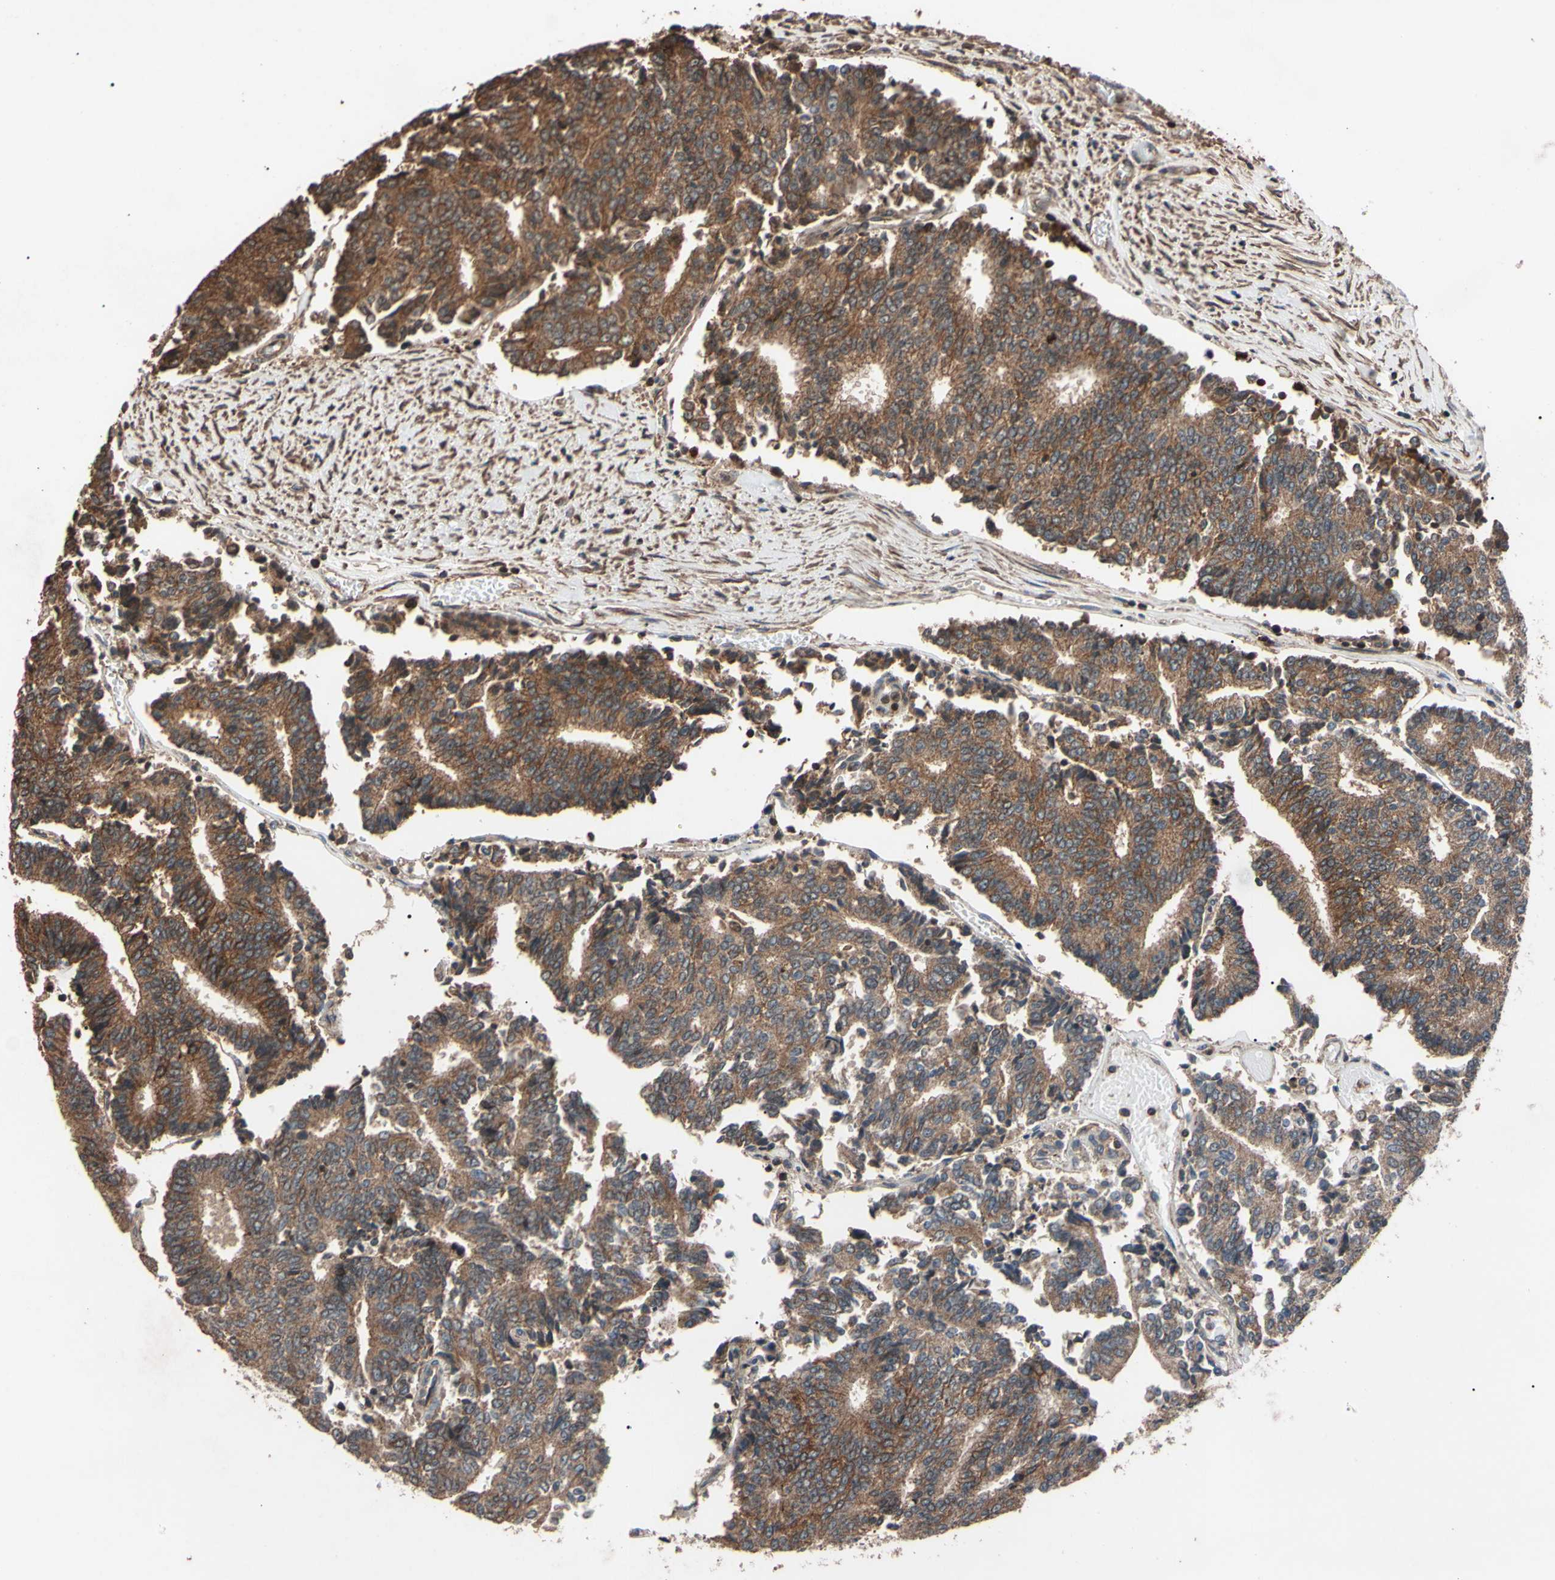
{"staining": {"intensity": "moderate", "quantity": "25%-75%", "location": "cytoplasmic/membranous"}, "tissue": "prostate cancer", "cell_type": "Tumor cells", "image_type": "cancer", "snomed": [{"axis": "morphology", "description": "Normal tissue, NOS"}, {"axis": "morphology", "description": "Adenocarcinoma, High grade"}, {"axis": "topography", "description": "Prostate"}, {"axis": "topography", "description": "Seminal veicle"}], "caption": "Immunohistochemistry image of neoplastic tissue: human high-grade adenocarcinoma (prostate) stained using IHC reveals medium levels of moderate protein expression localized specifically in the cytoplasmic/membranous of tumor cells, appearing as a cytoplasmic/membranous brown color.", "gene": "TNFRSF1A", "patient": {"sex": "male", "age": 55}}